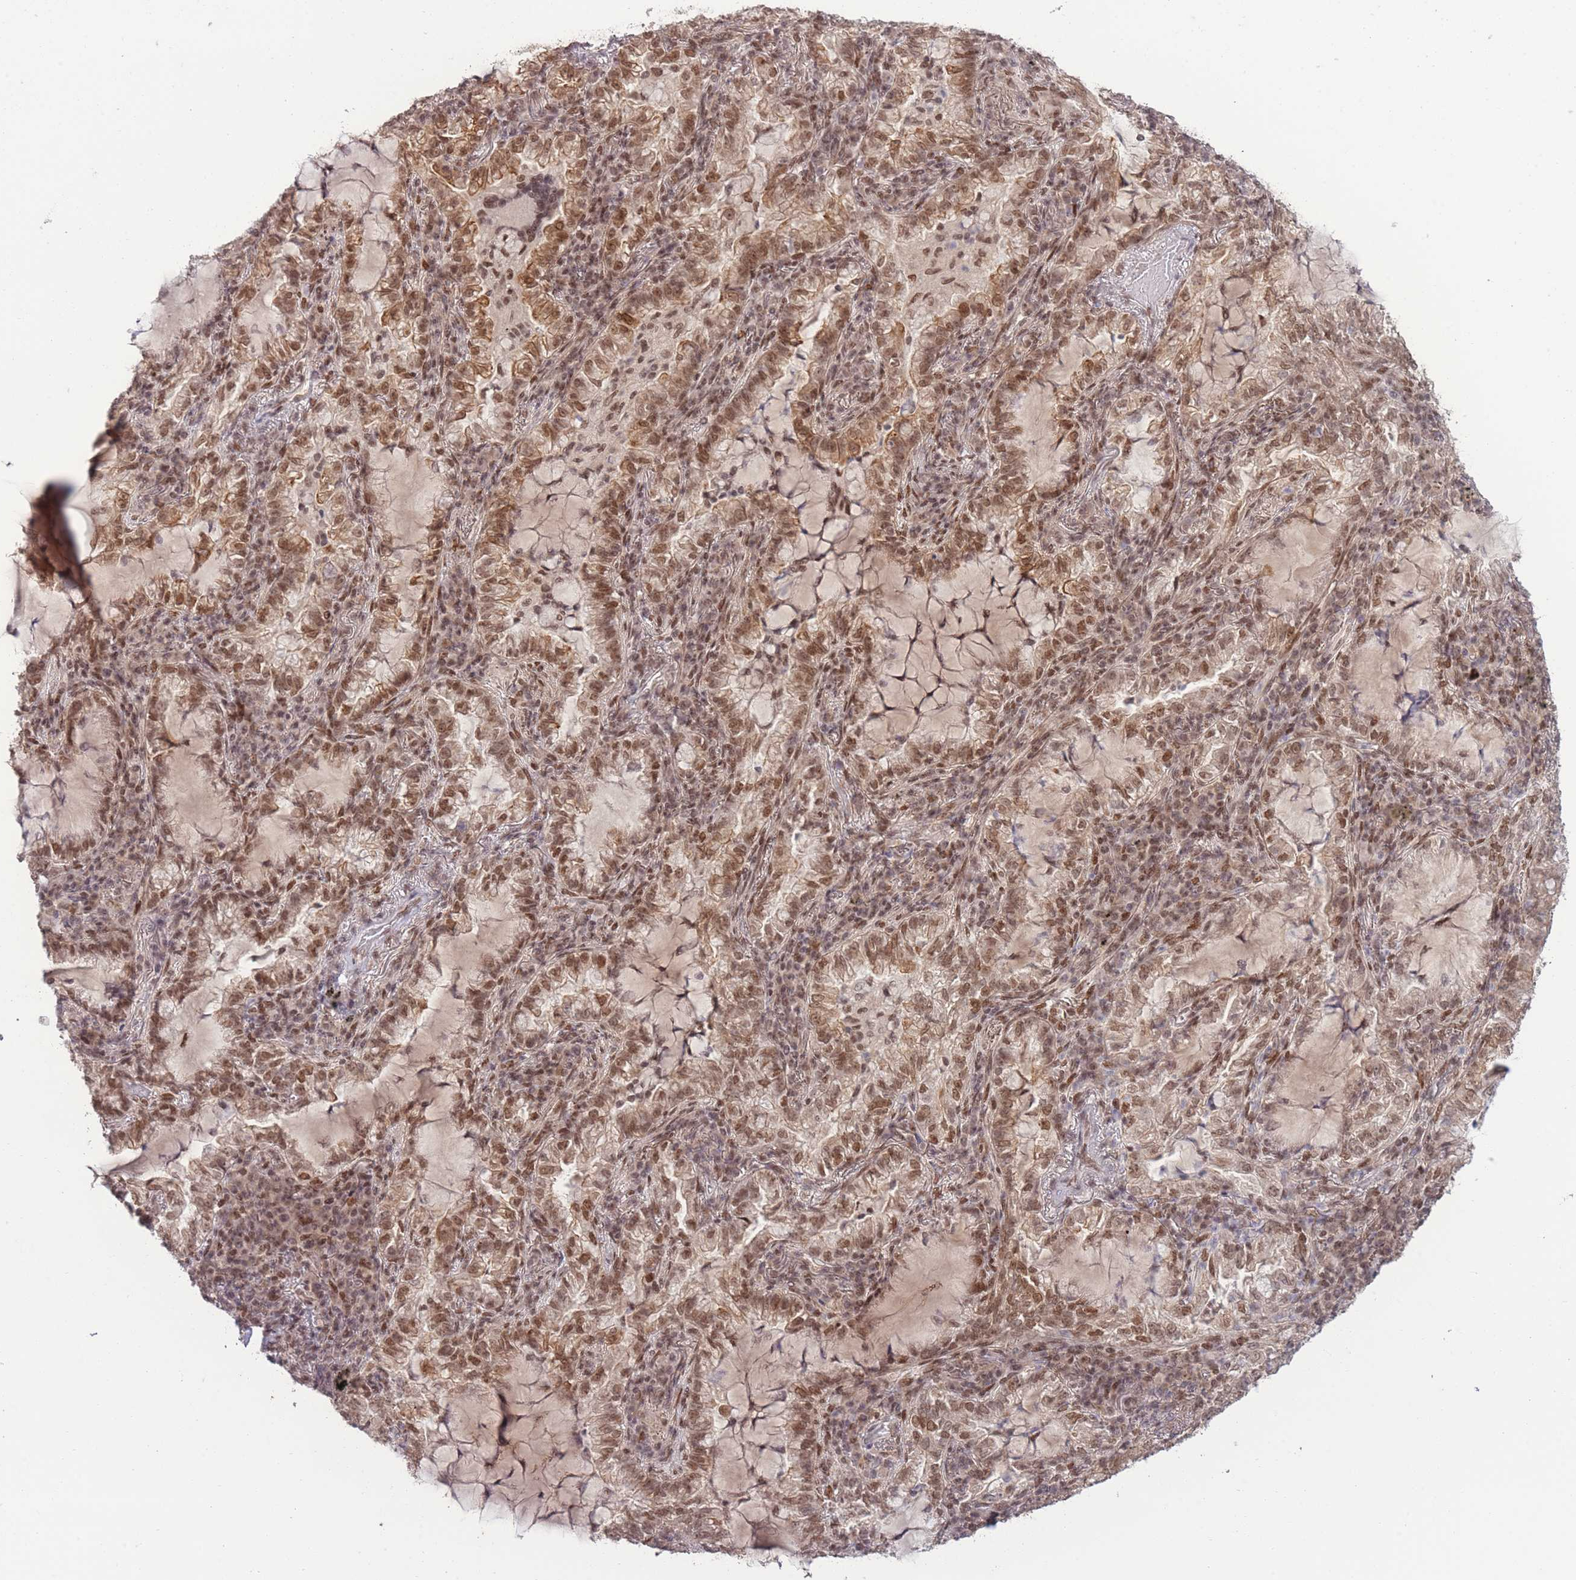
{"staining": {"intensity": "moderate", "quantity": ">75%", "location": "cytoplasmic/membranous,nuclear"}, "tissue": "lung cancer", "cell_type": "Tumor cells", "image_type": "cancer", "snomed": [{"axis": "morphology", "description": "Adenocarcinoma, NOS"}, {"axis": "topography", "description": "Lung"}], "caption": "Protein staining by IHC displays moderate cytoplasmic/membranous and nuclear staining in approximately >75% of tumor cells in lung adenocarcinoma.", "gene": "CARD8", "patient": {"sex": "female", "age": 73}}